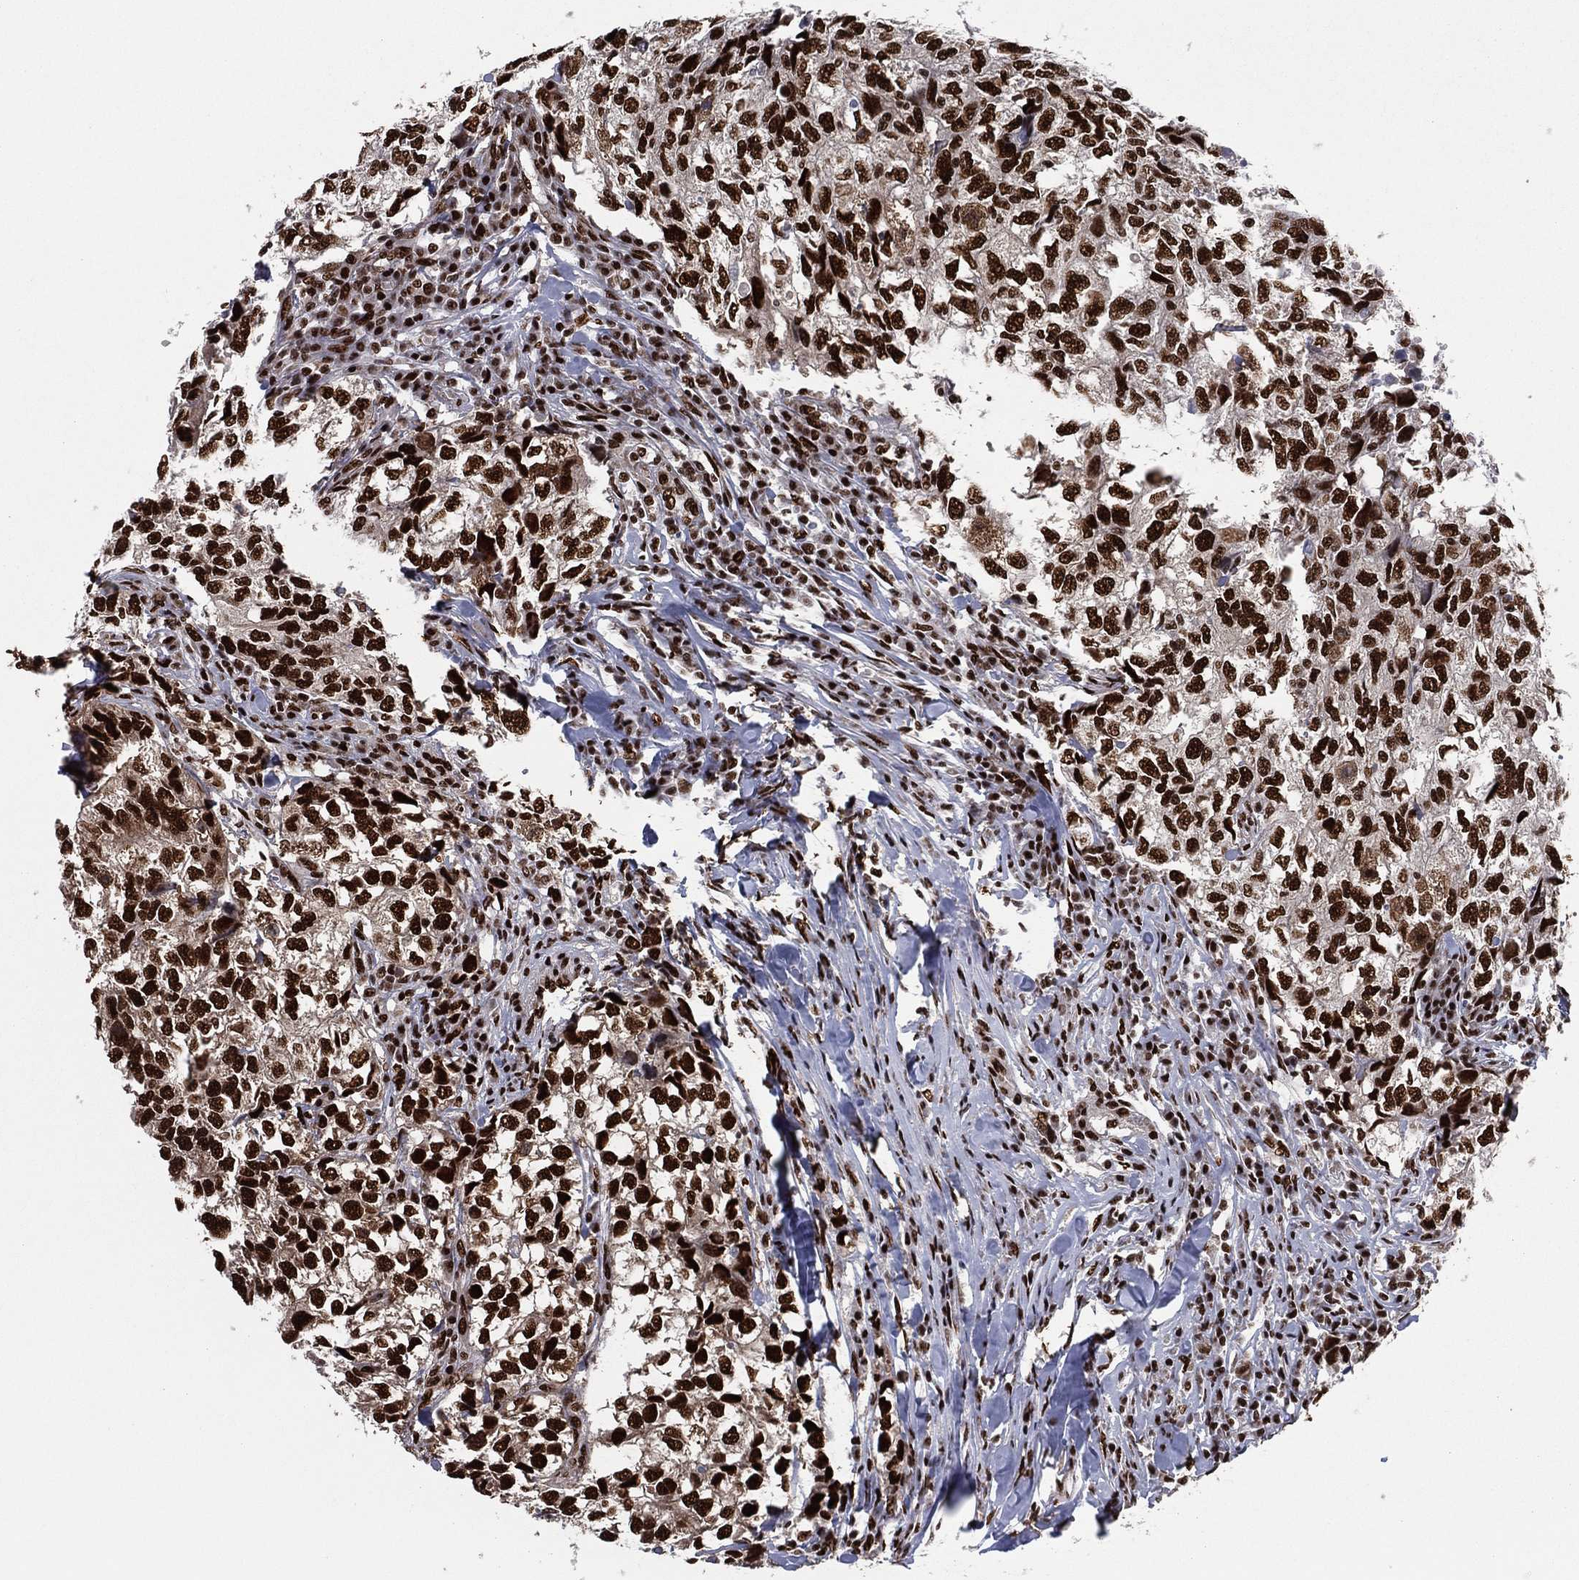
{"staining": {"intensity": "strong", "quantity": ">75%", "location": "nuclear"}, "tissue": "breast cancer", "cell_type": "Tumor cells", "image_type": "cancer", "snomed": [{"axis": "morphology", "description": "Duct carcinoma"}, {"axis": "topography", "description": "Breast"}], "caption": "Immunohistochemical staining of human intraductal carcinoma (breast) reveals strong nuclear protein positivity in approximately >75% of tumor cells.", "gene": "TP53BP1", "patient": {"sex": "female", "age": 30}}